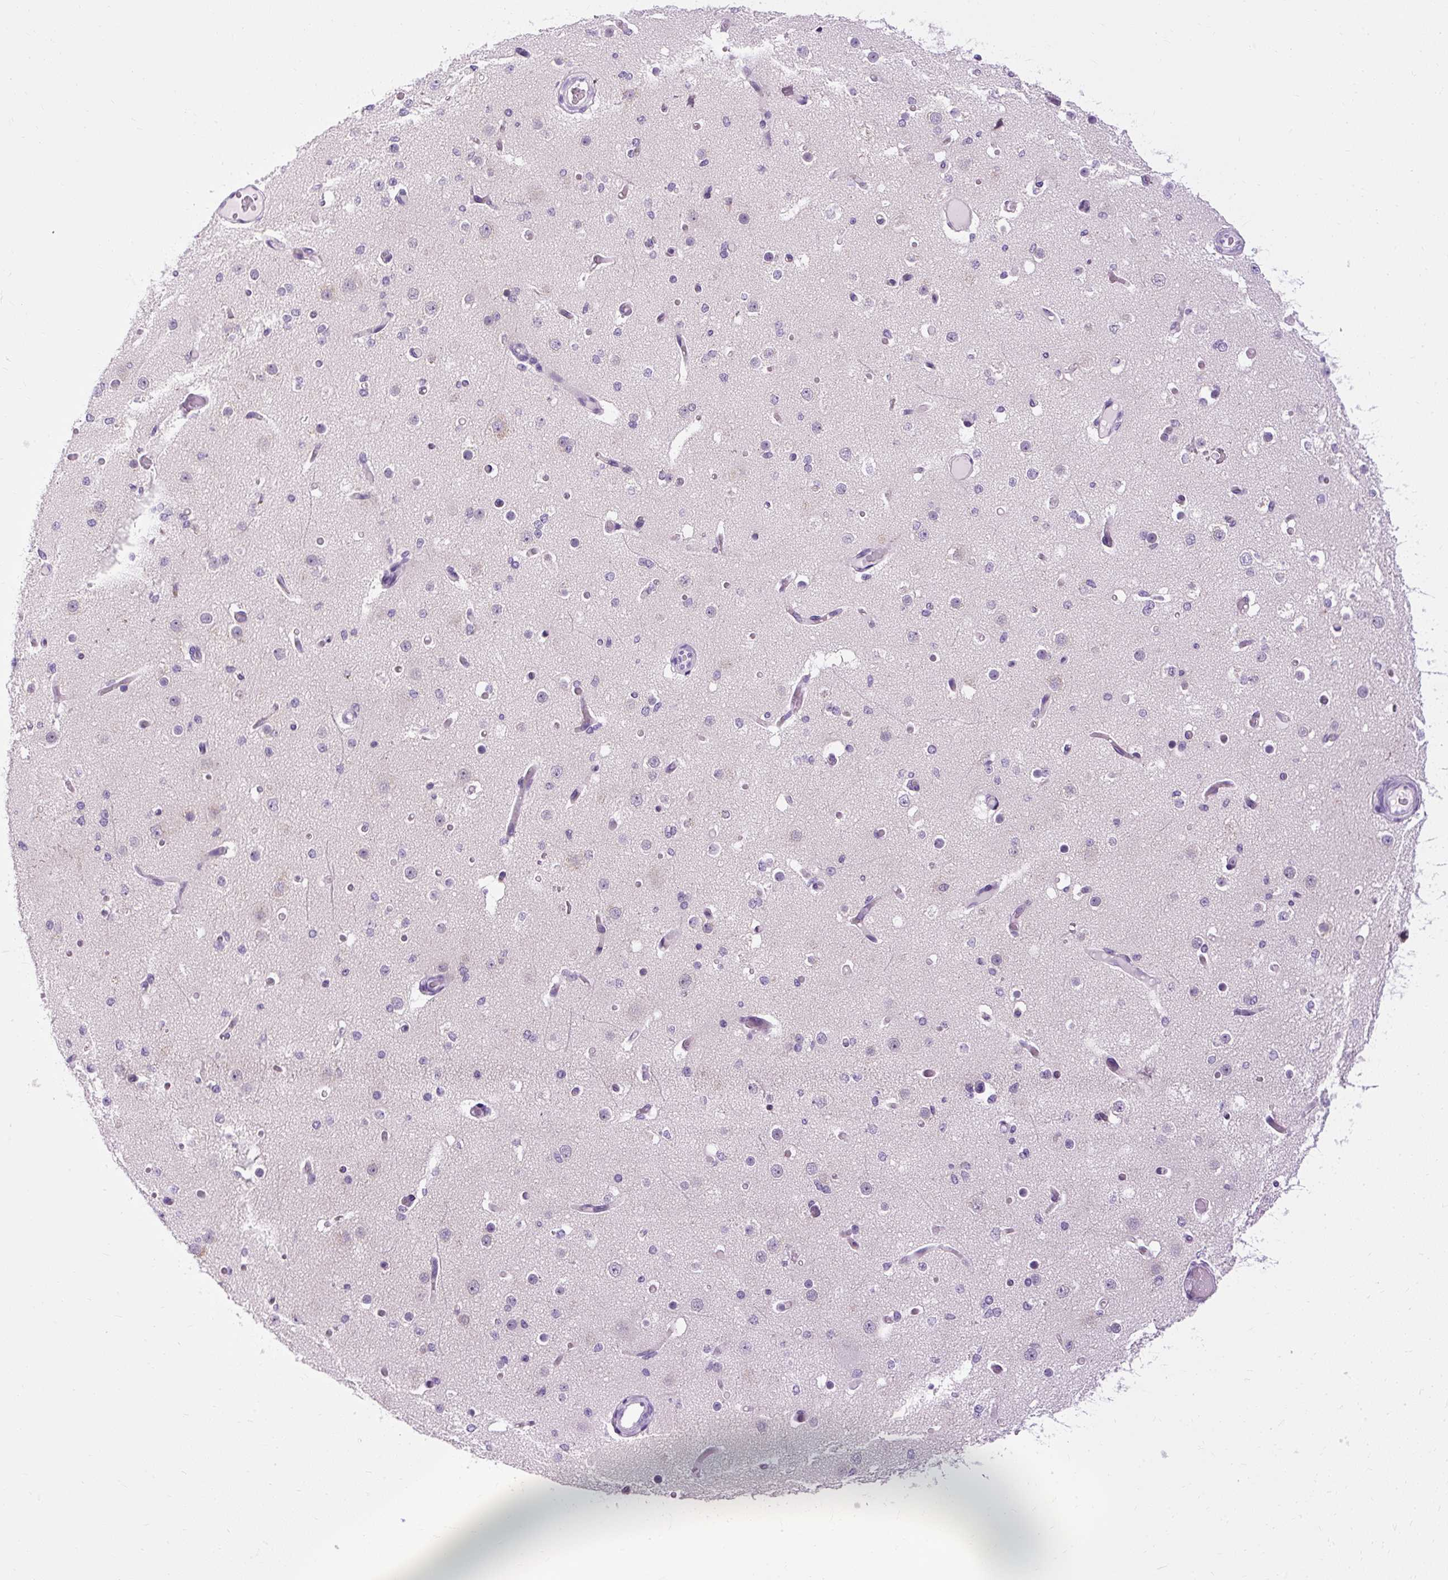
{"staining": {"intensity": "moderate", "quantity": "<25%", "location": "cytoplasmic/membranous"}, "tissue": "cerebral cortex", "cell_type": "Endothelial cells", "image_type": "normal", "snomed": [{"axis": "morphology", "description": "Normal tissue, NOS"}, {"axis": "morphology", "description": "Inflammation, NOS"}, {"axis": "topography", "description": "Cerebral cortex"}], "caption": "Immunohistochemistry (IHC) of unremarkable cerebral cortex shows low levels of moderate cytoplasmic/membranous positivity in approximately <25% of endothelial cells.", "gene": "B3GNT4", "patient": {"sex": "male", "age": 6}}